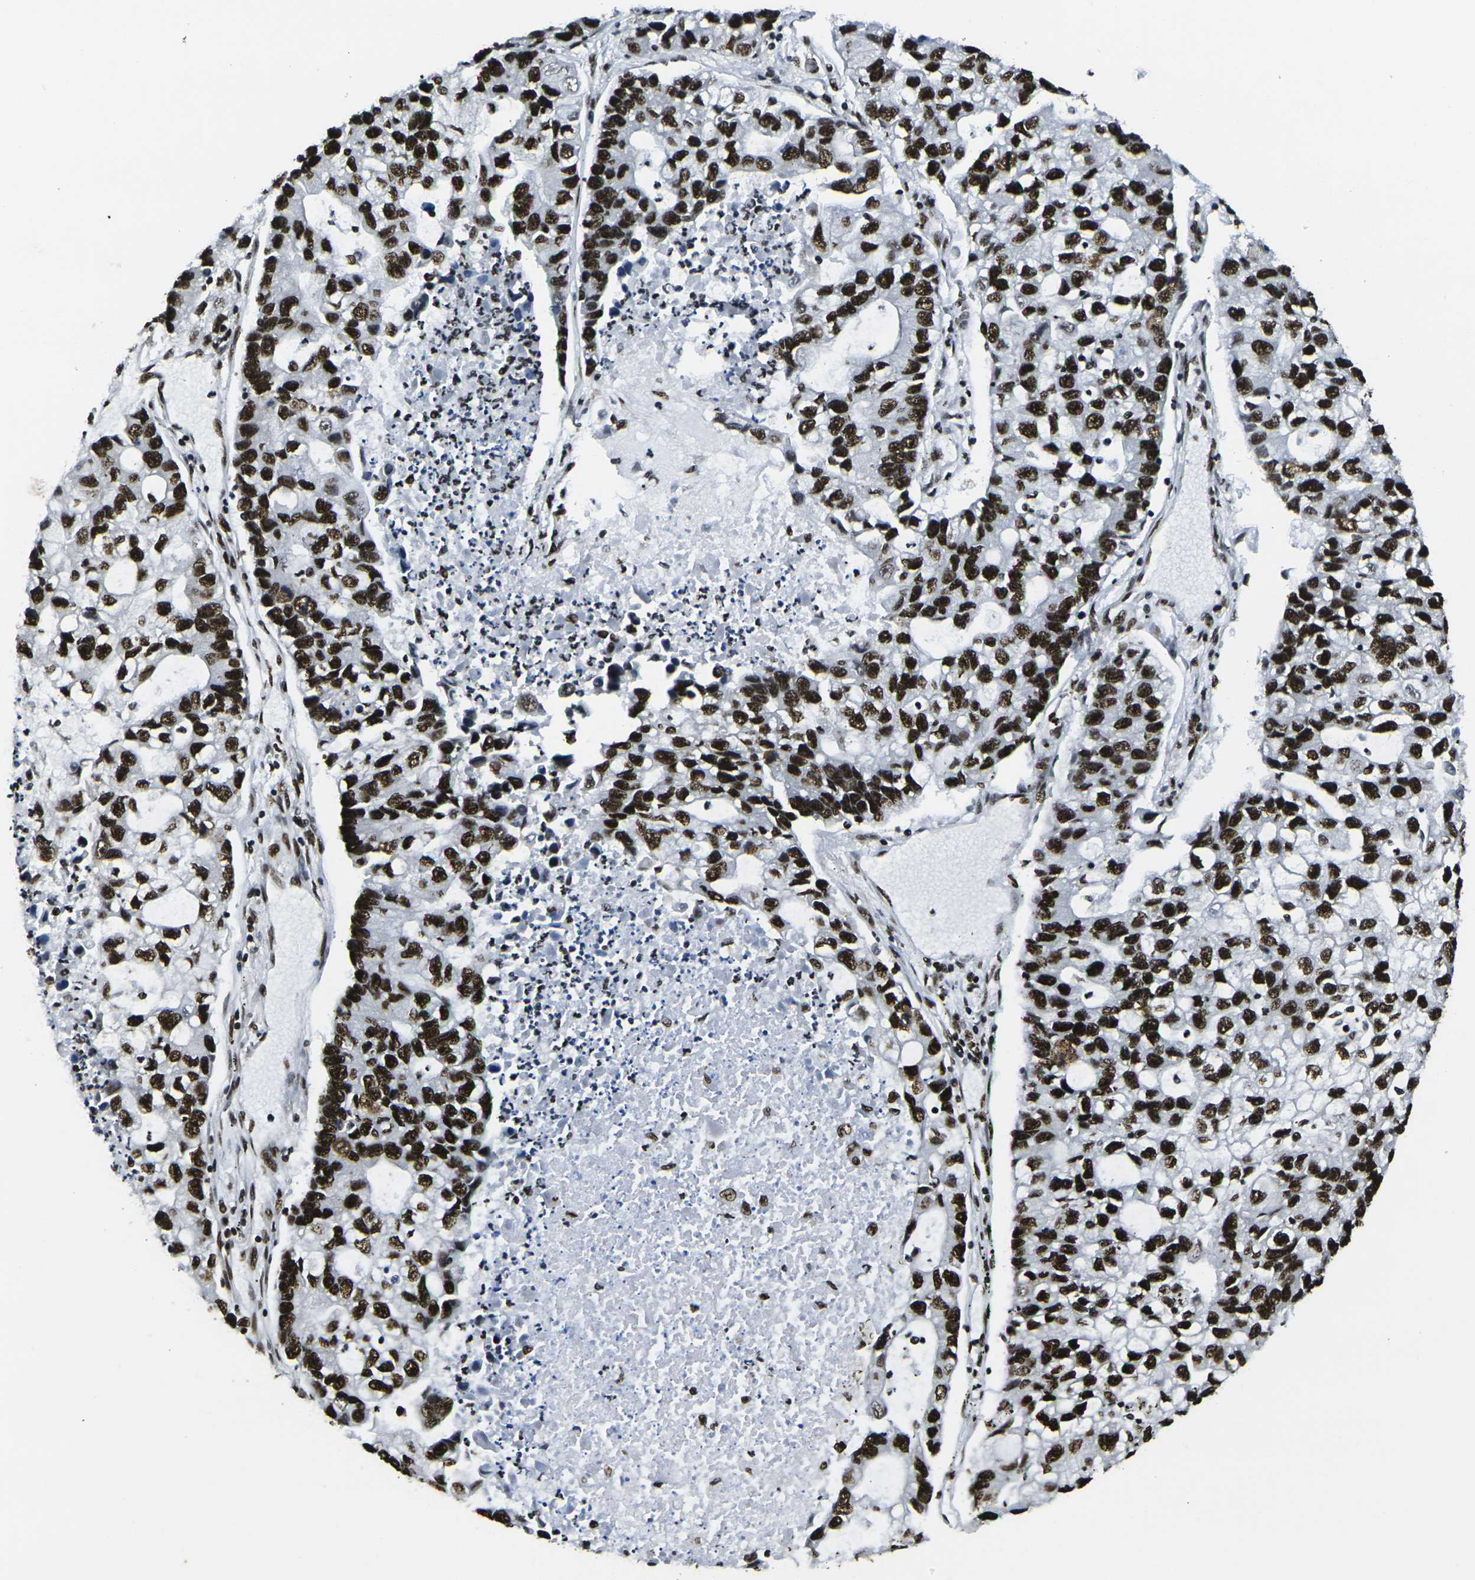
{"staining": {"intensity": "strong", "quantity": ">75%", "location": "nuclear"}, "tissue": "lung cancer", "cell_type": "Tumor cells", "image_type": "cancer", "snomed": [{"axis": "morphology", "description": "Adenocarcinoma, NOS"}, {"axis": "topography", "description": "Lung"}], "caption": "High-power microscopy captured an IHC photomicrograph of lung adenocarcinoma, revealing strong nuclear staining in about >75% of tumor cells.", "gene": "SMARCC1", "patient": {"sex": "female", "age": 51}}